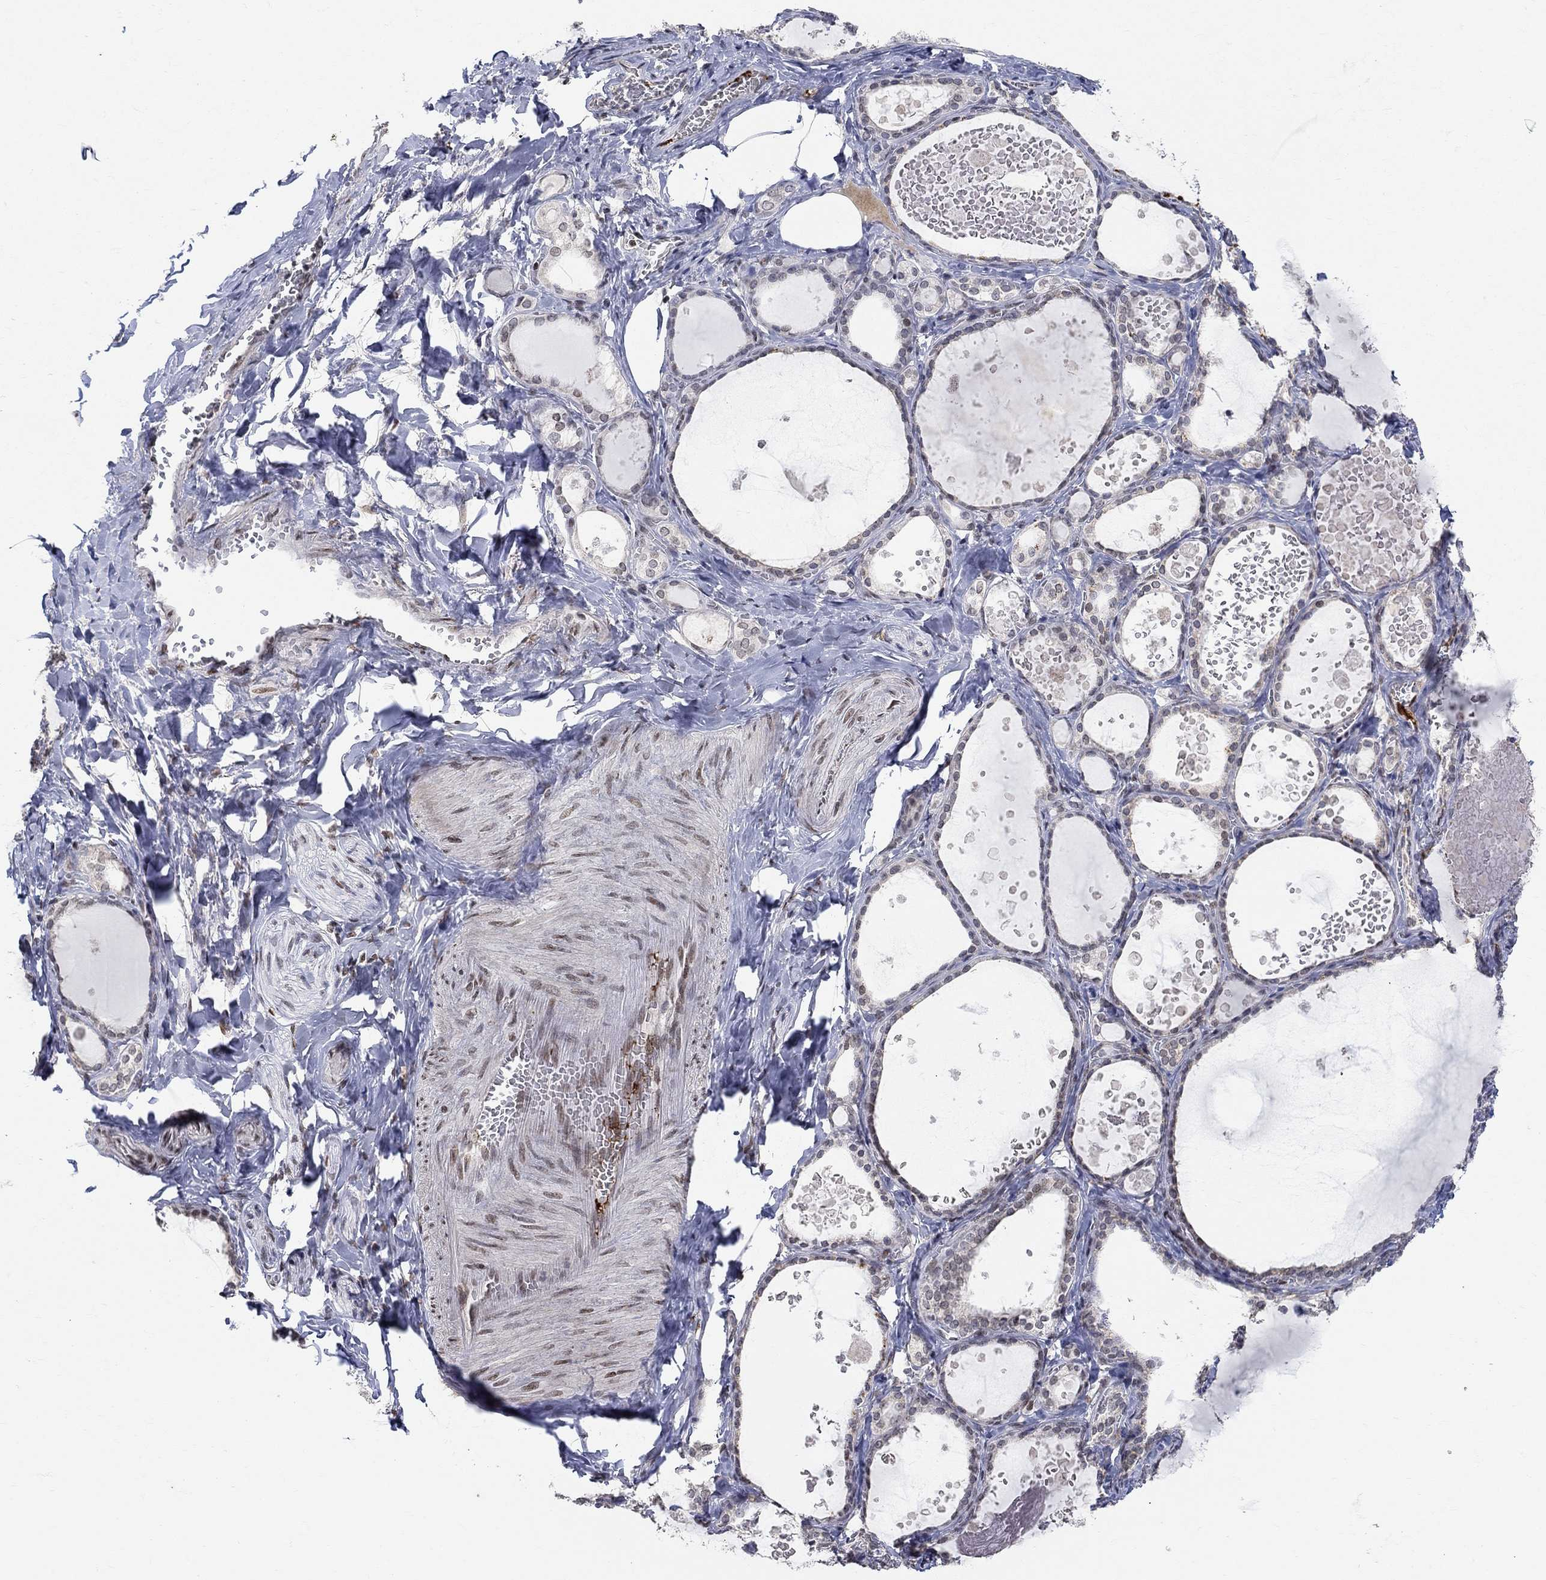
{"staining": {"intensity": "moderate", "quantity": "<25%", "location": "nuclear"}, "tissue": "thyroid gland", "cell_type": "Glandular cells", "image_type": "normal", "snomed": [{"axis": "morphology", "description": "Normal tissue, NOS"}, {"axis": "topography", "description": "Thyroid gland"}], "caption": "Human thyroid gland stained with a brown dye displays moderate nuclear positive expression in approximately <25% of glandular cells.", "gene": "KLF12", "patient": {"sex": "female", "age": 56}}